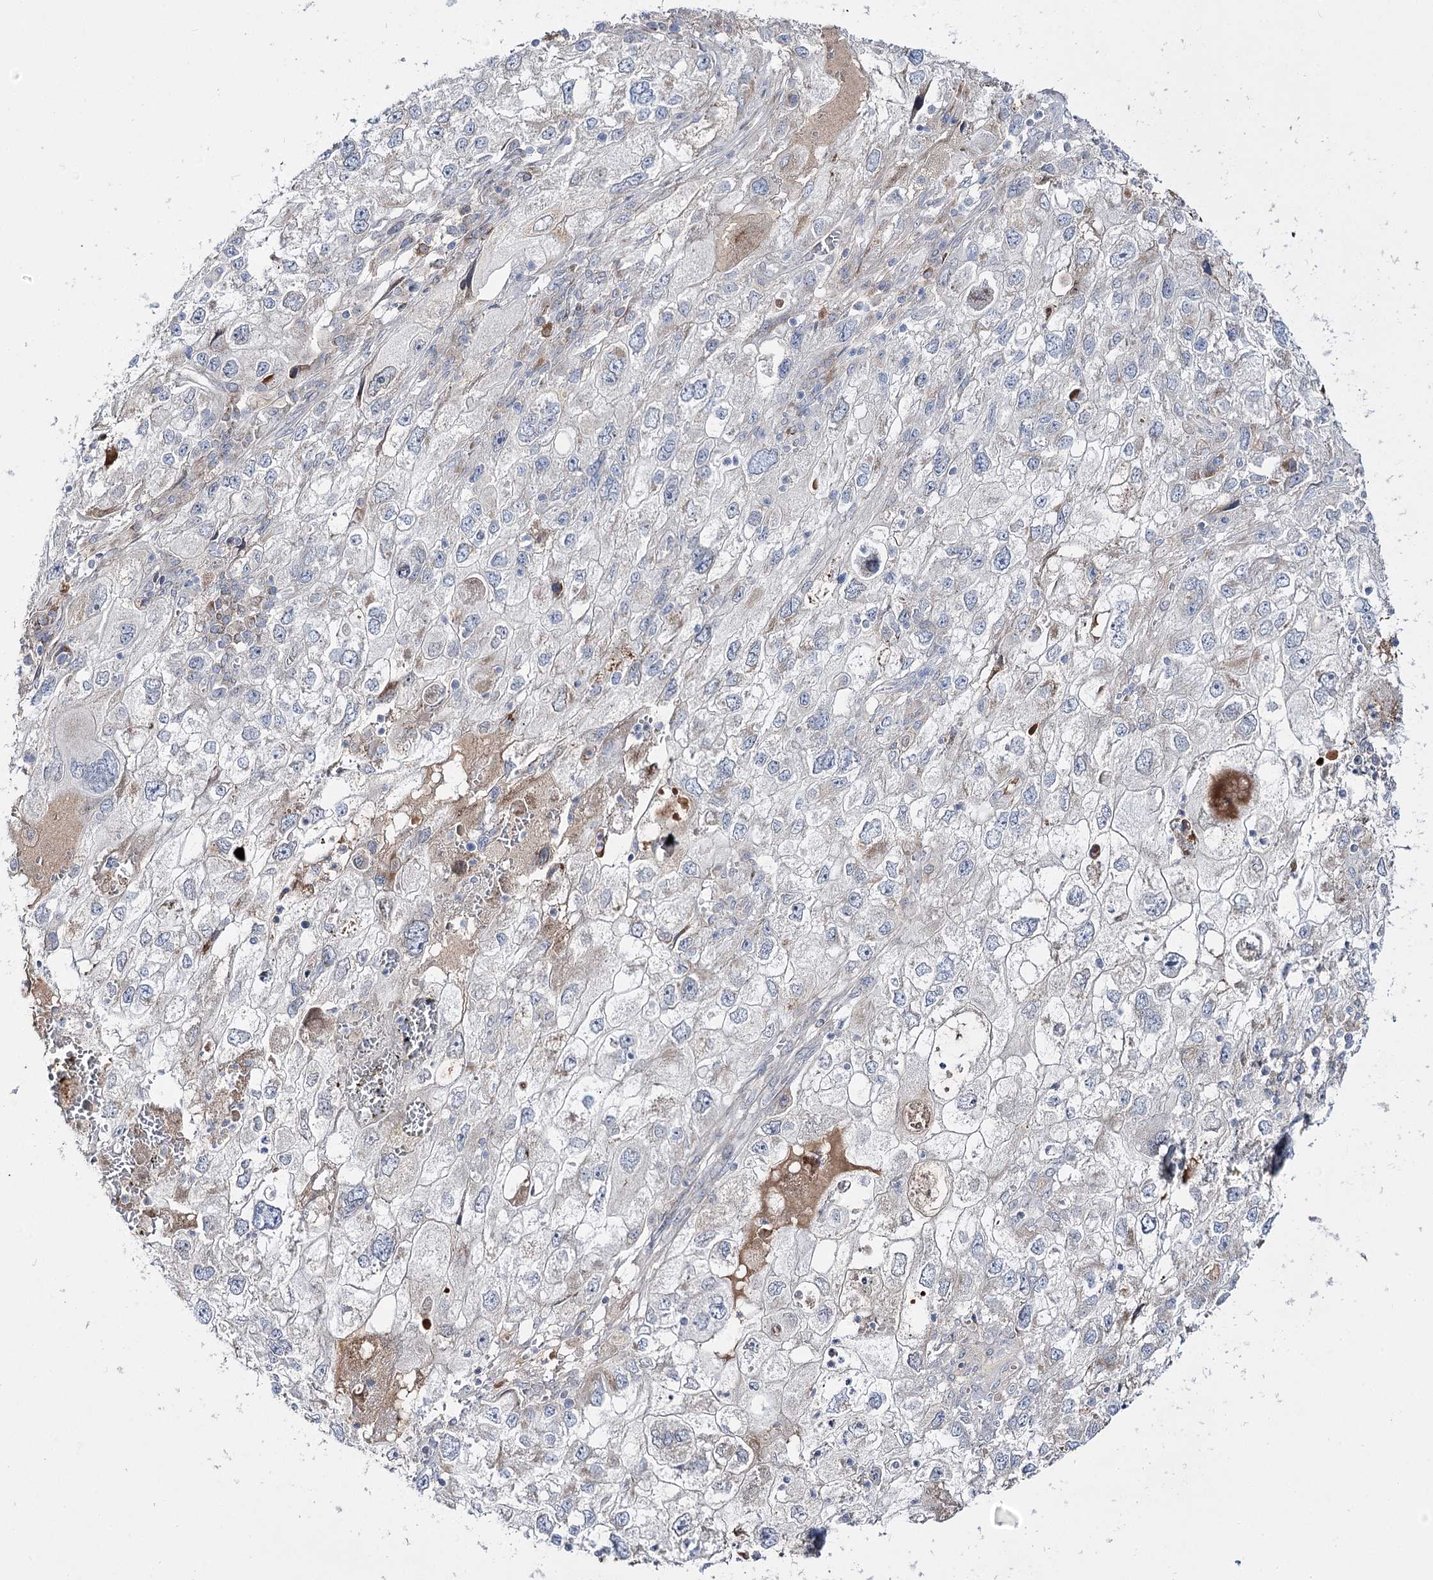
{"staining": {"intensity": "negative", "quantity": "none", "location": "none"}, "tissue": "endometrial cancer", "cell_type": "Tumor cells", "image_type": "cancer", "snomed": [{"axis": "morphology", "description": "Adenocarcinoma, NOS"}, {"axis": "topography", "description": "Endometrium"}], "caption": "Adenocarcinoma (endometrial) stained for a protein using immunohistochemistry (IHC) demonstrates no positivity tumor cells.", "gene": "C11orf80", "patient": {"sex": "female", "age": 49}}